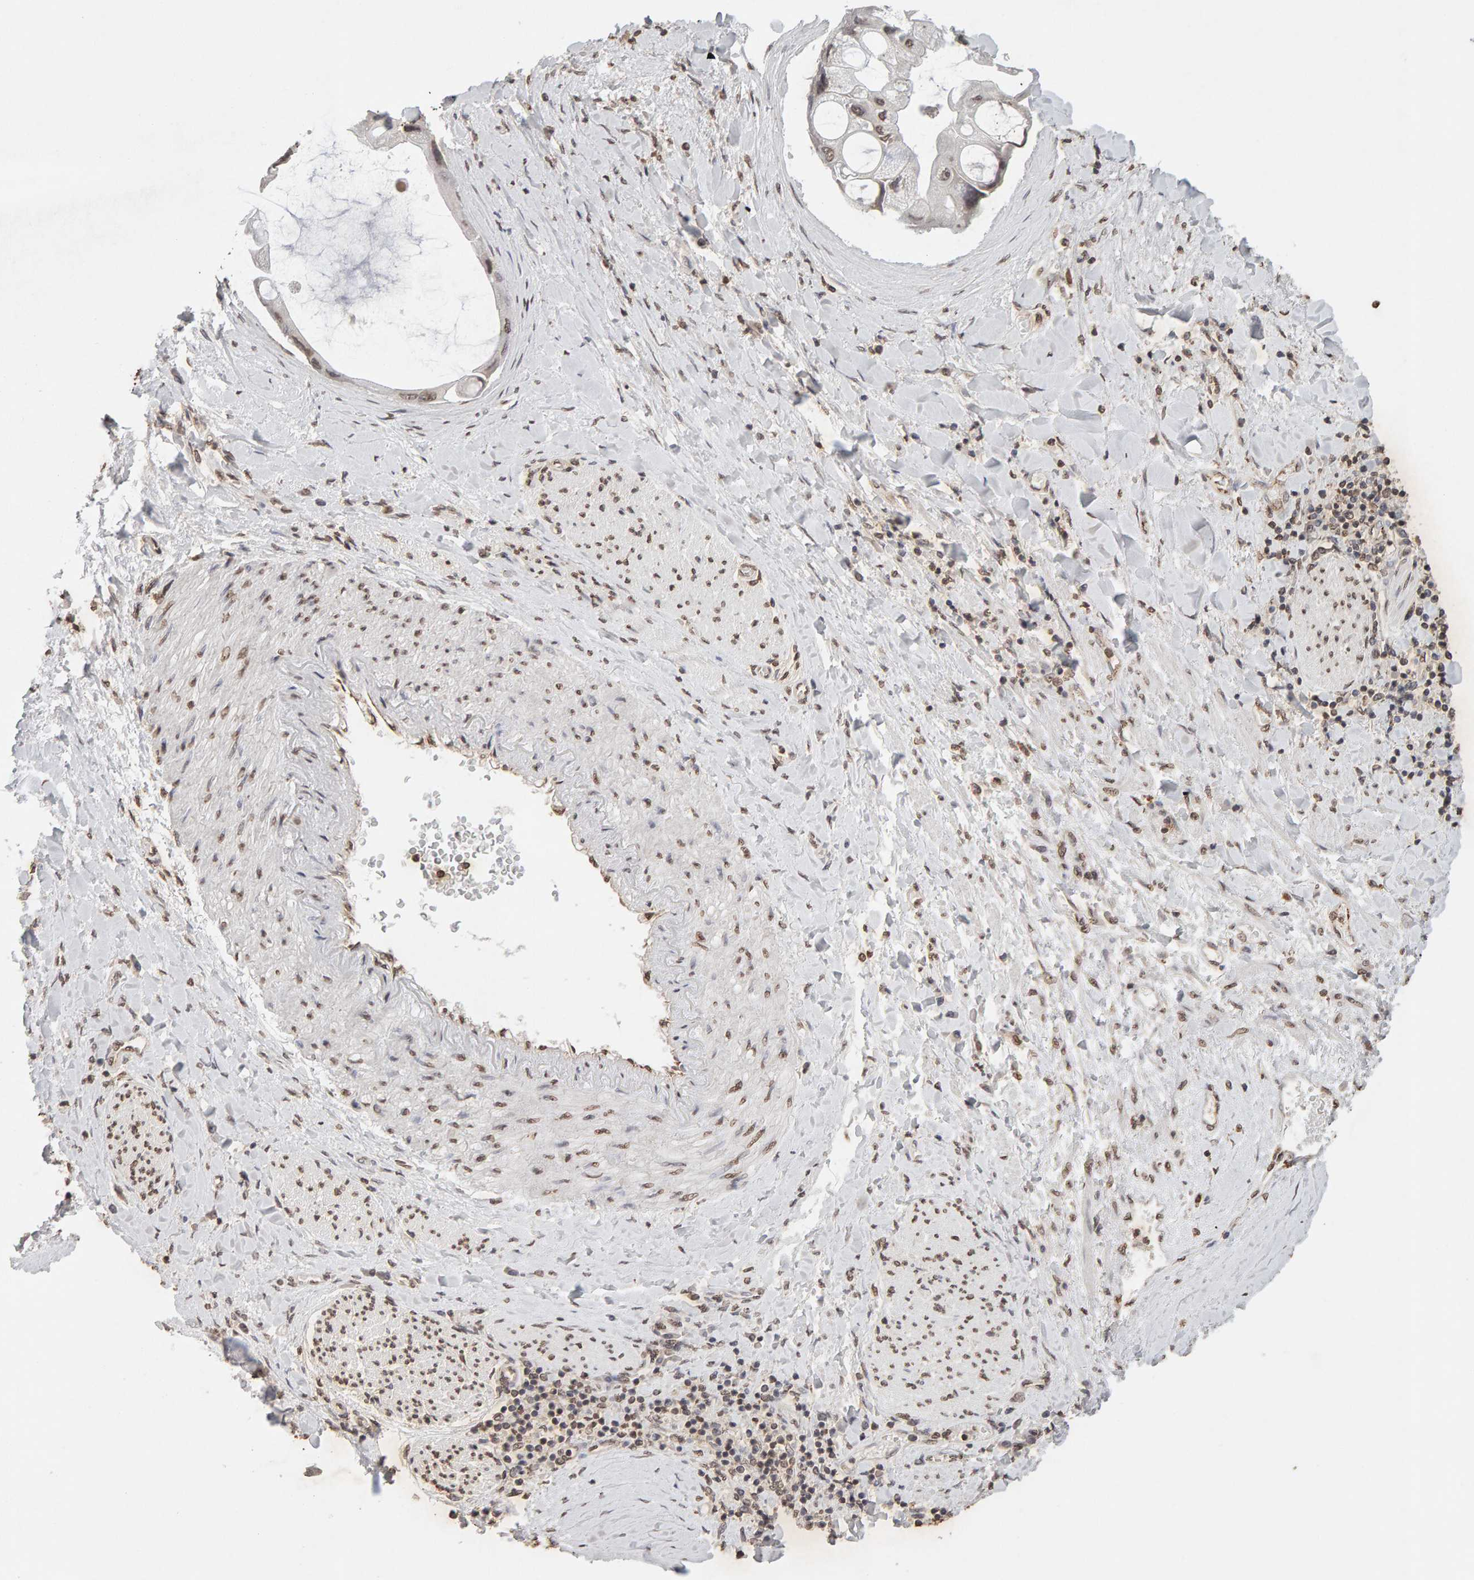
{"staining": {"intensity": "moderate", "quantity": ">75%", "location": "nuclear"}, "tissue": "liver cancer", "cell_type": "Tumor cells", "image_type": "cancer", "snomed": [{"axis": "morphology", "description": "Cholangiocarcinoma"}, {"axis": "topography", "description": "Liver"}], "caption": "Protein positivity by immunohistochemistry displays moderate nuclear expression in about >75% of tumor cells in cholangiocarcinoma (liver).", "gene": "DNAJB5", "patient": {"sex": "male", "age": 50}}